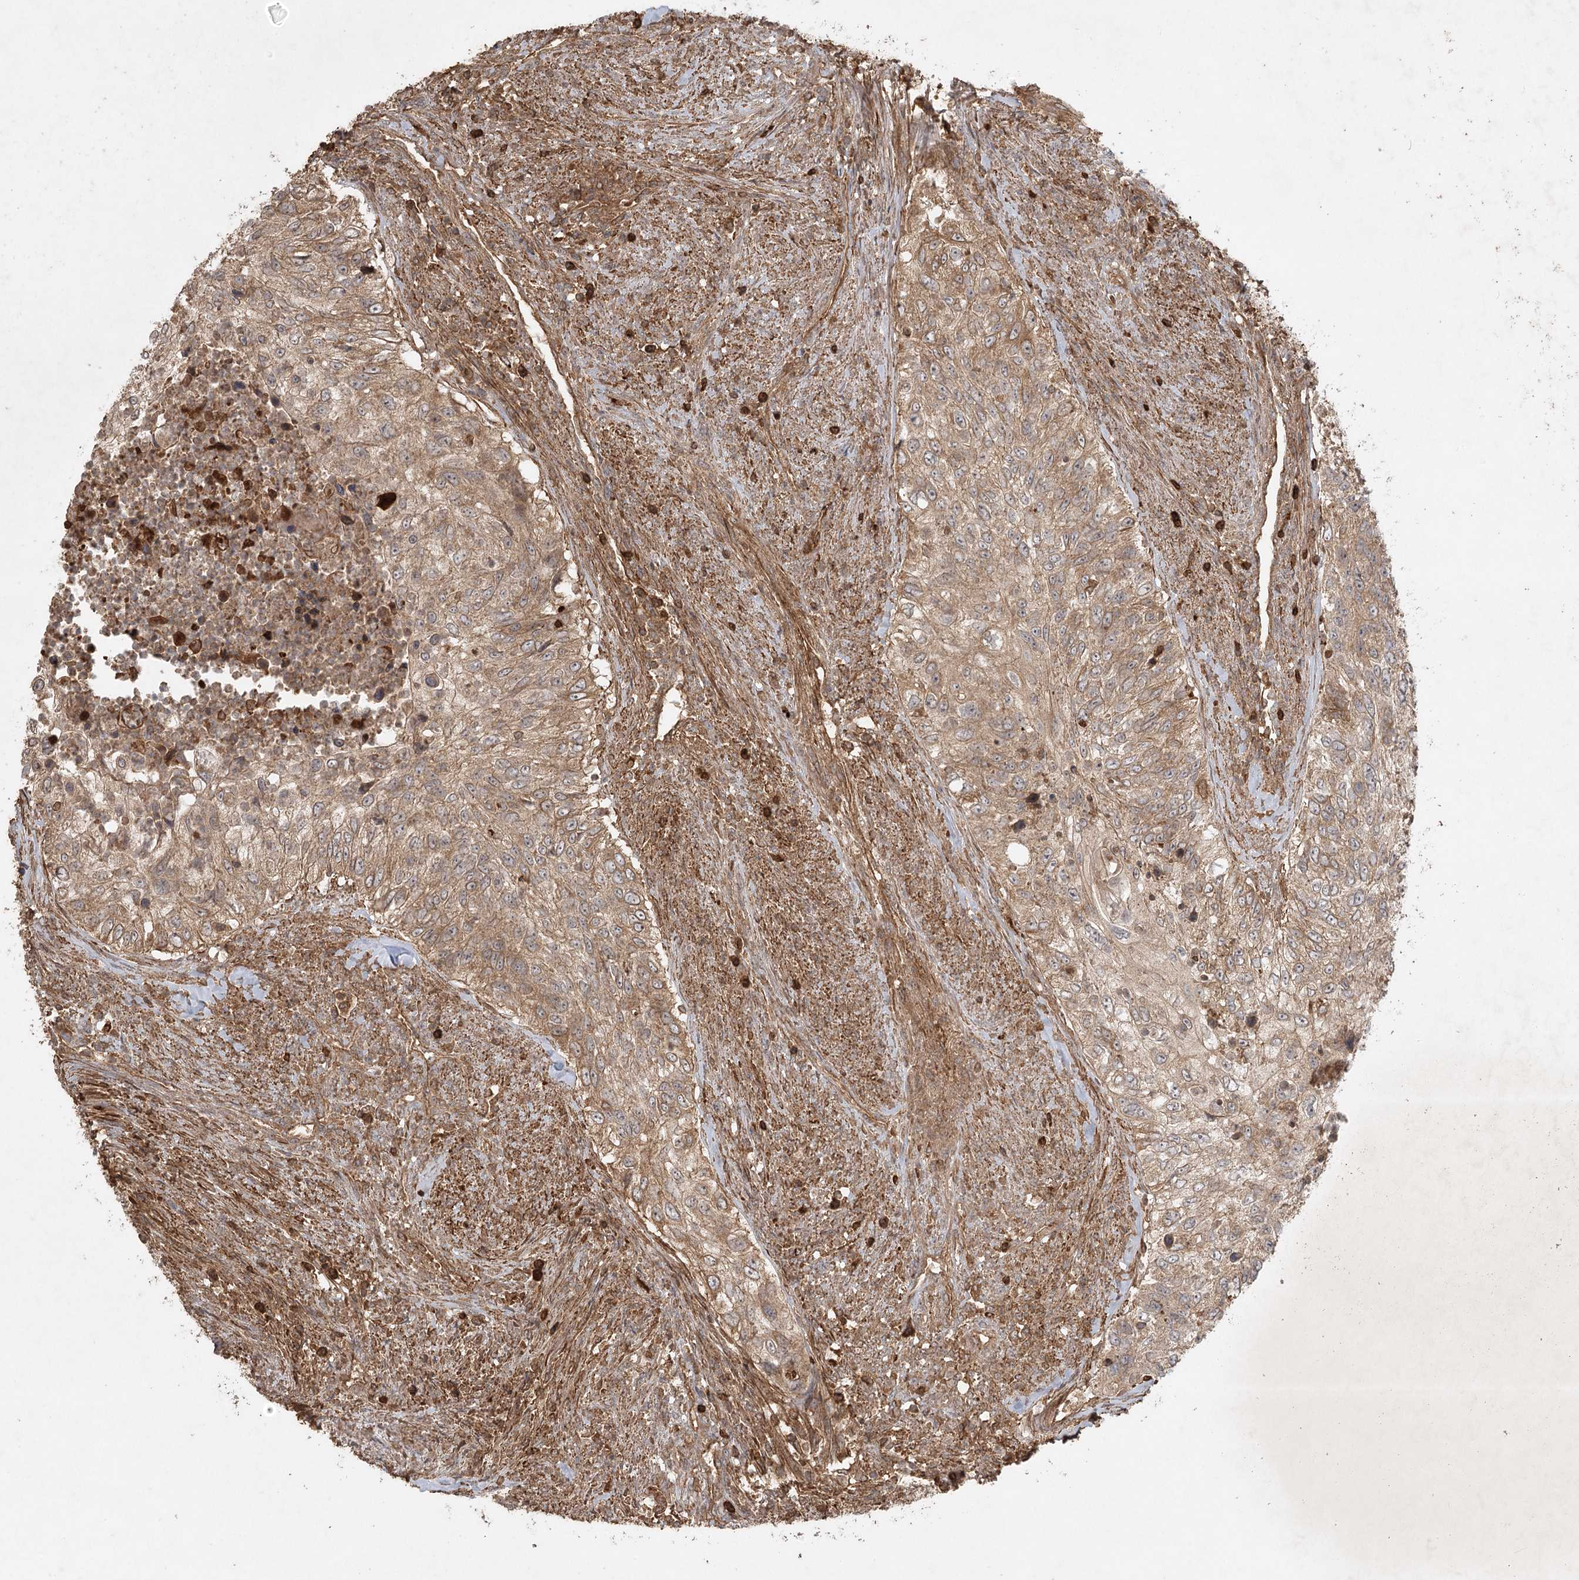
{"staining": {"intensity": "weak", "quantity": ">75%", "location": "cytoplasmic/membranous"}, "tissue": "urothelial cancer", "cell_type": "Tumor cells", "image_type": "cancer", "snomed": [{"axis": "morphology", "description": "Urothelial carcinoma, High grade"}, {"axis": "topography", "description": "Urinary bladder"}], "caption": "A histopathology image showing weak cytoplasmic/membranous staining in approximately >75% of tumor cells in urothelial carcinoma (high-grade), as visualized by brown immunohistochemical staining.", "gene": "ARL13A", "patient": {"sex": "female", "age": 60}}